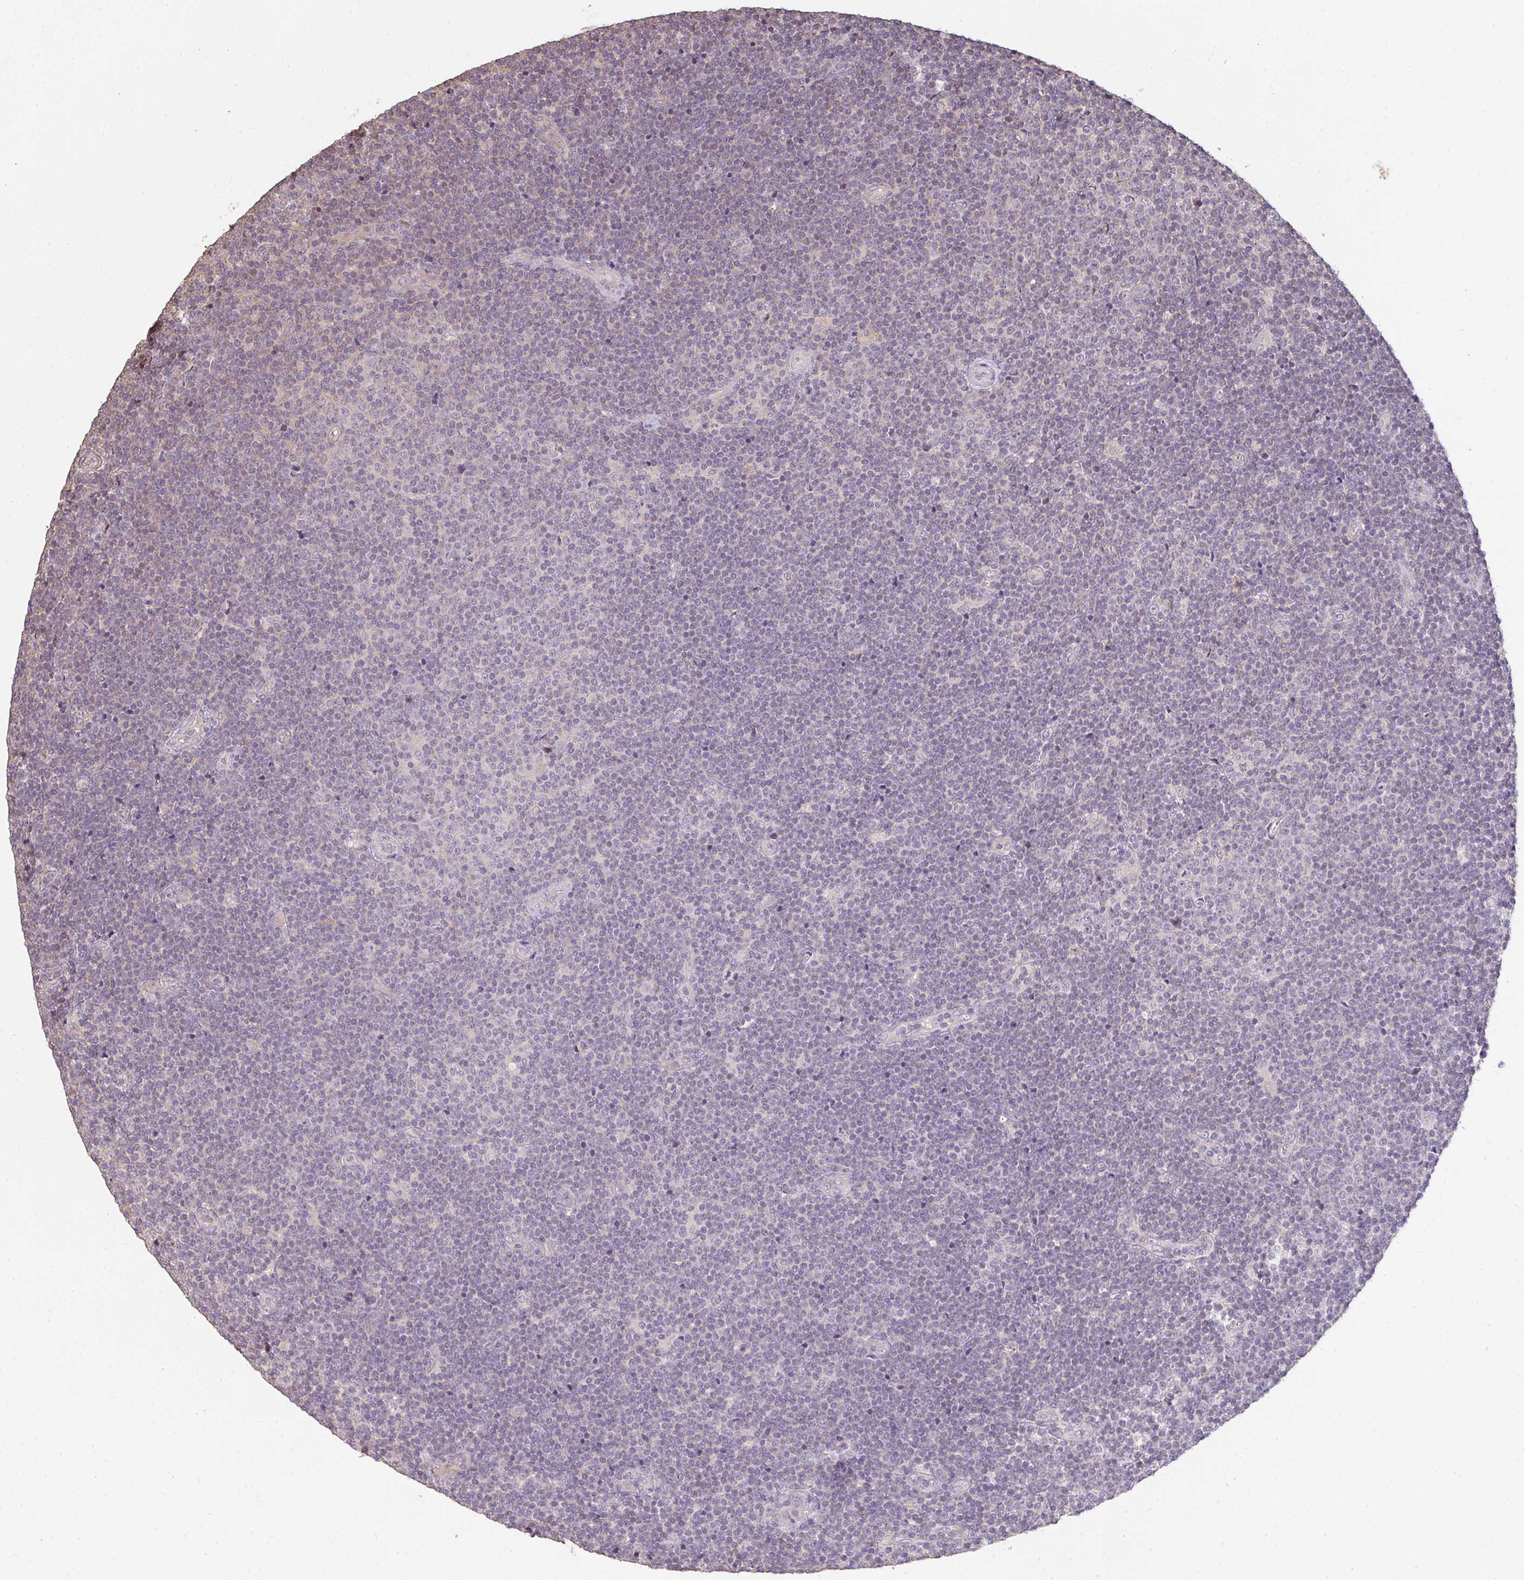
{"staining": {"intensity": "negative", "quantity": "none", "location": "none"}, "tissue": "lymphoma", "cell_type": "Tumor cells", "image_type": "cancer", "snomed": [{"axis": "morphology", "description": "Malignant lymphoma, non-Hodgkin's type, Low grade"}, {"axis": "topography", "description": "Lymph node"}], "caption": "Lymphoma stained for a protein using immunohistochemistry (IHC) reveals no expression tumor cells.", "gene": "BRINP3", "patient": {"sex": "male", "age": 48}}